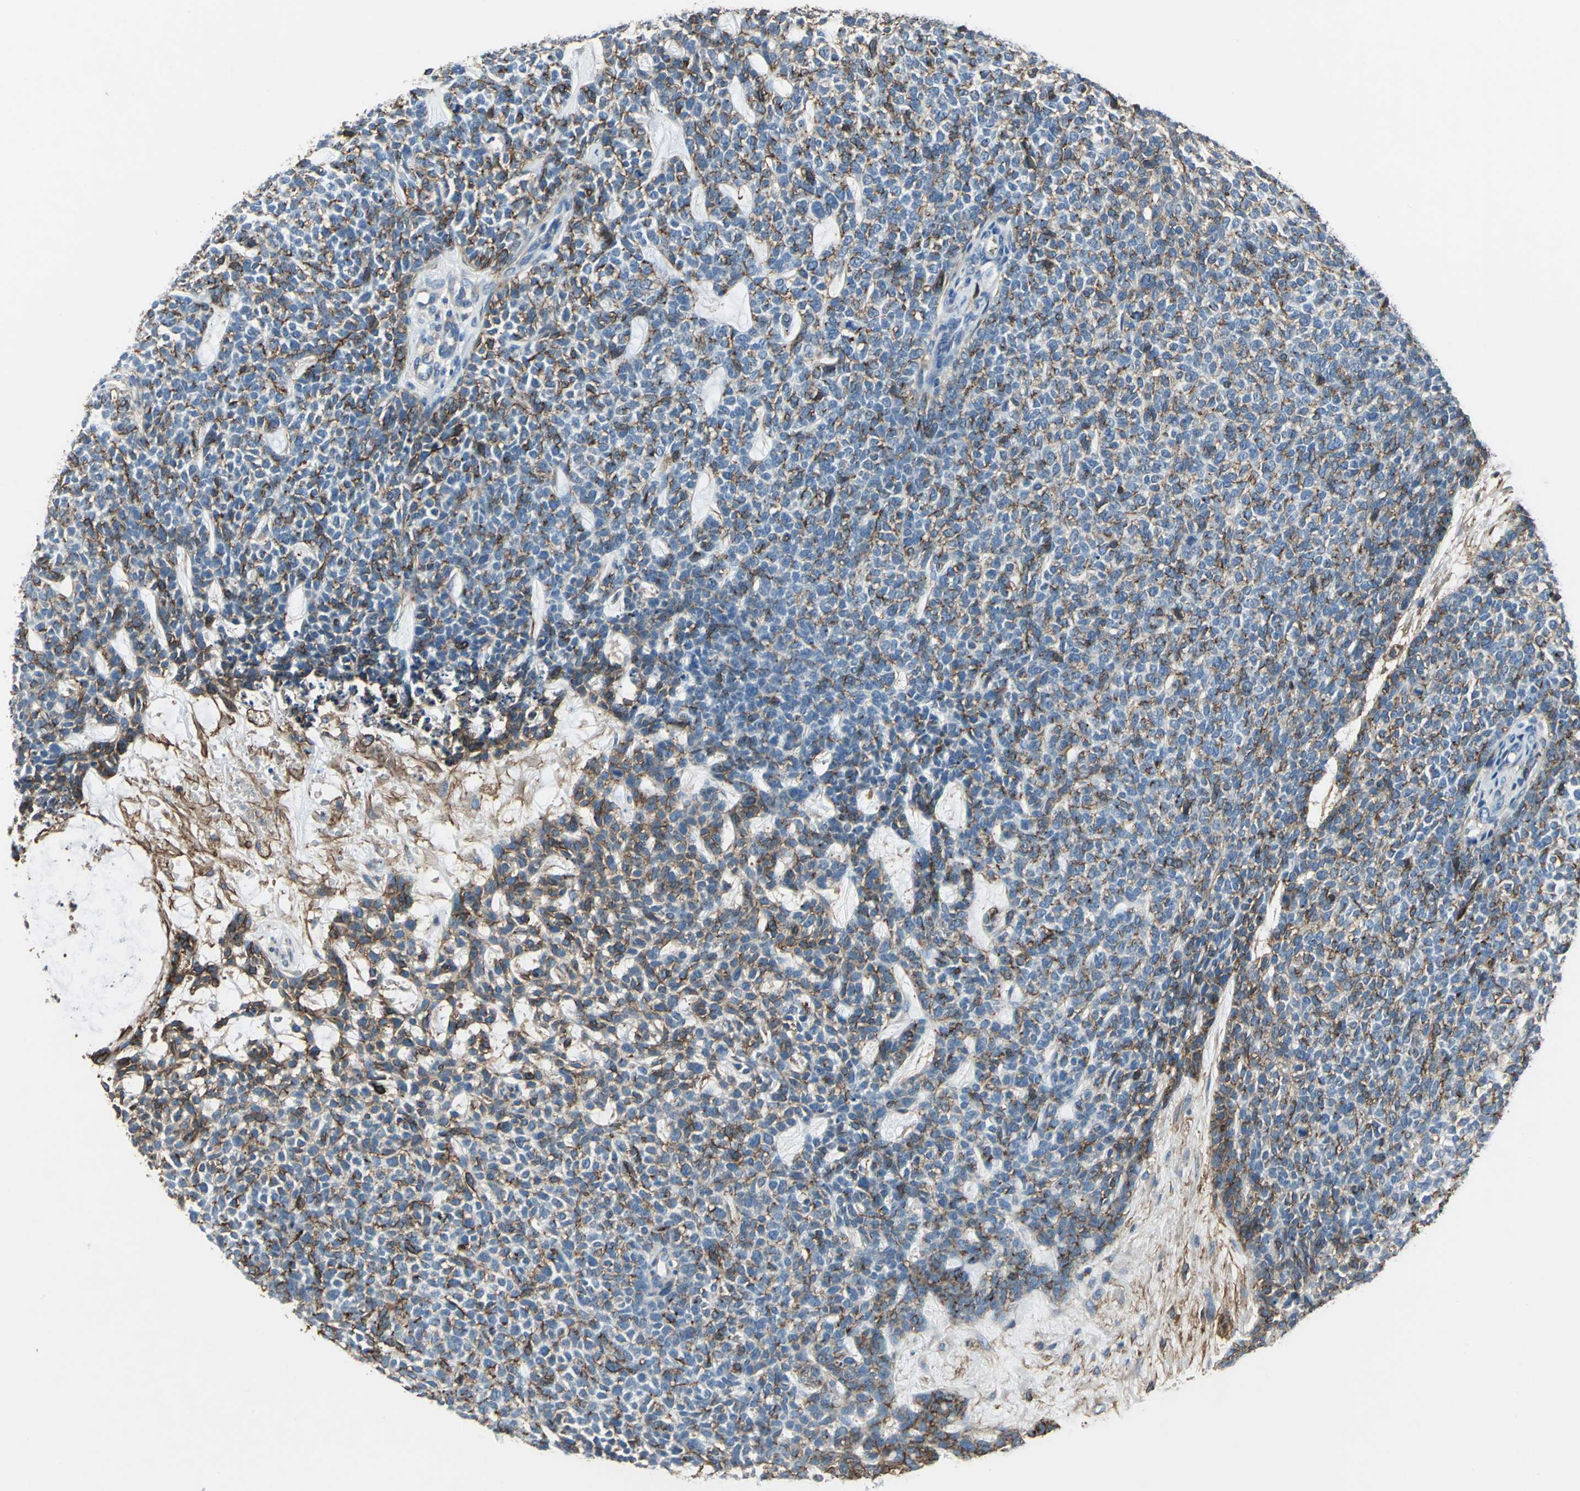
{"staining": {"intensity": "moderate", "quantity": ">75%", "location": "cytoplasmic/membranous"}, "tissue": "skin cancer", "cell_type": "Tumor cells", "image_type": "cancer", "snomed": [{"axis": "morphology", "description": "Basal cell carcinoma"}, {"axis": "topography", "description": "Skin"}], "caption": "The micrograph displays immunohistochemical staining of skin cancer (basal cell carcinoma). There is moderate cytoplasmic/membranous staining is present in approximately >75% of tumor cells.", "gene": "CD44", "patient": {"sex": "female", "age": 84}}